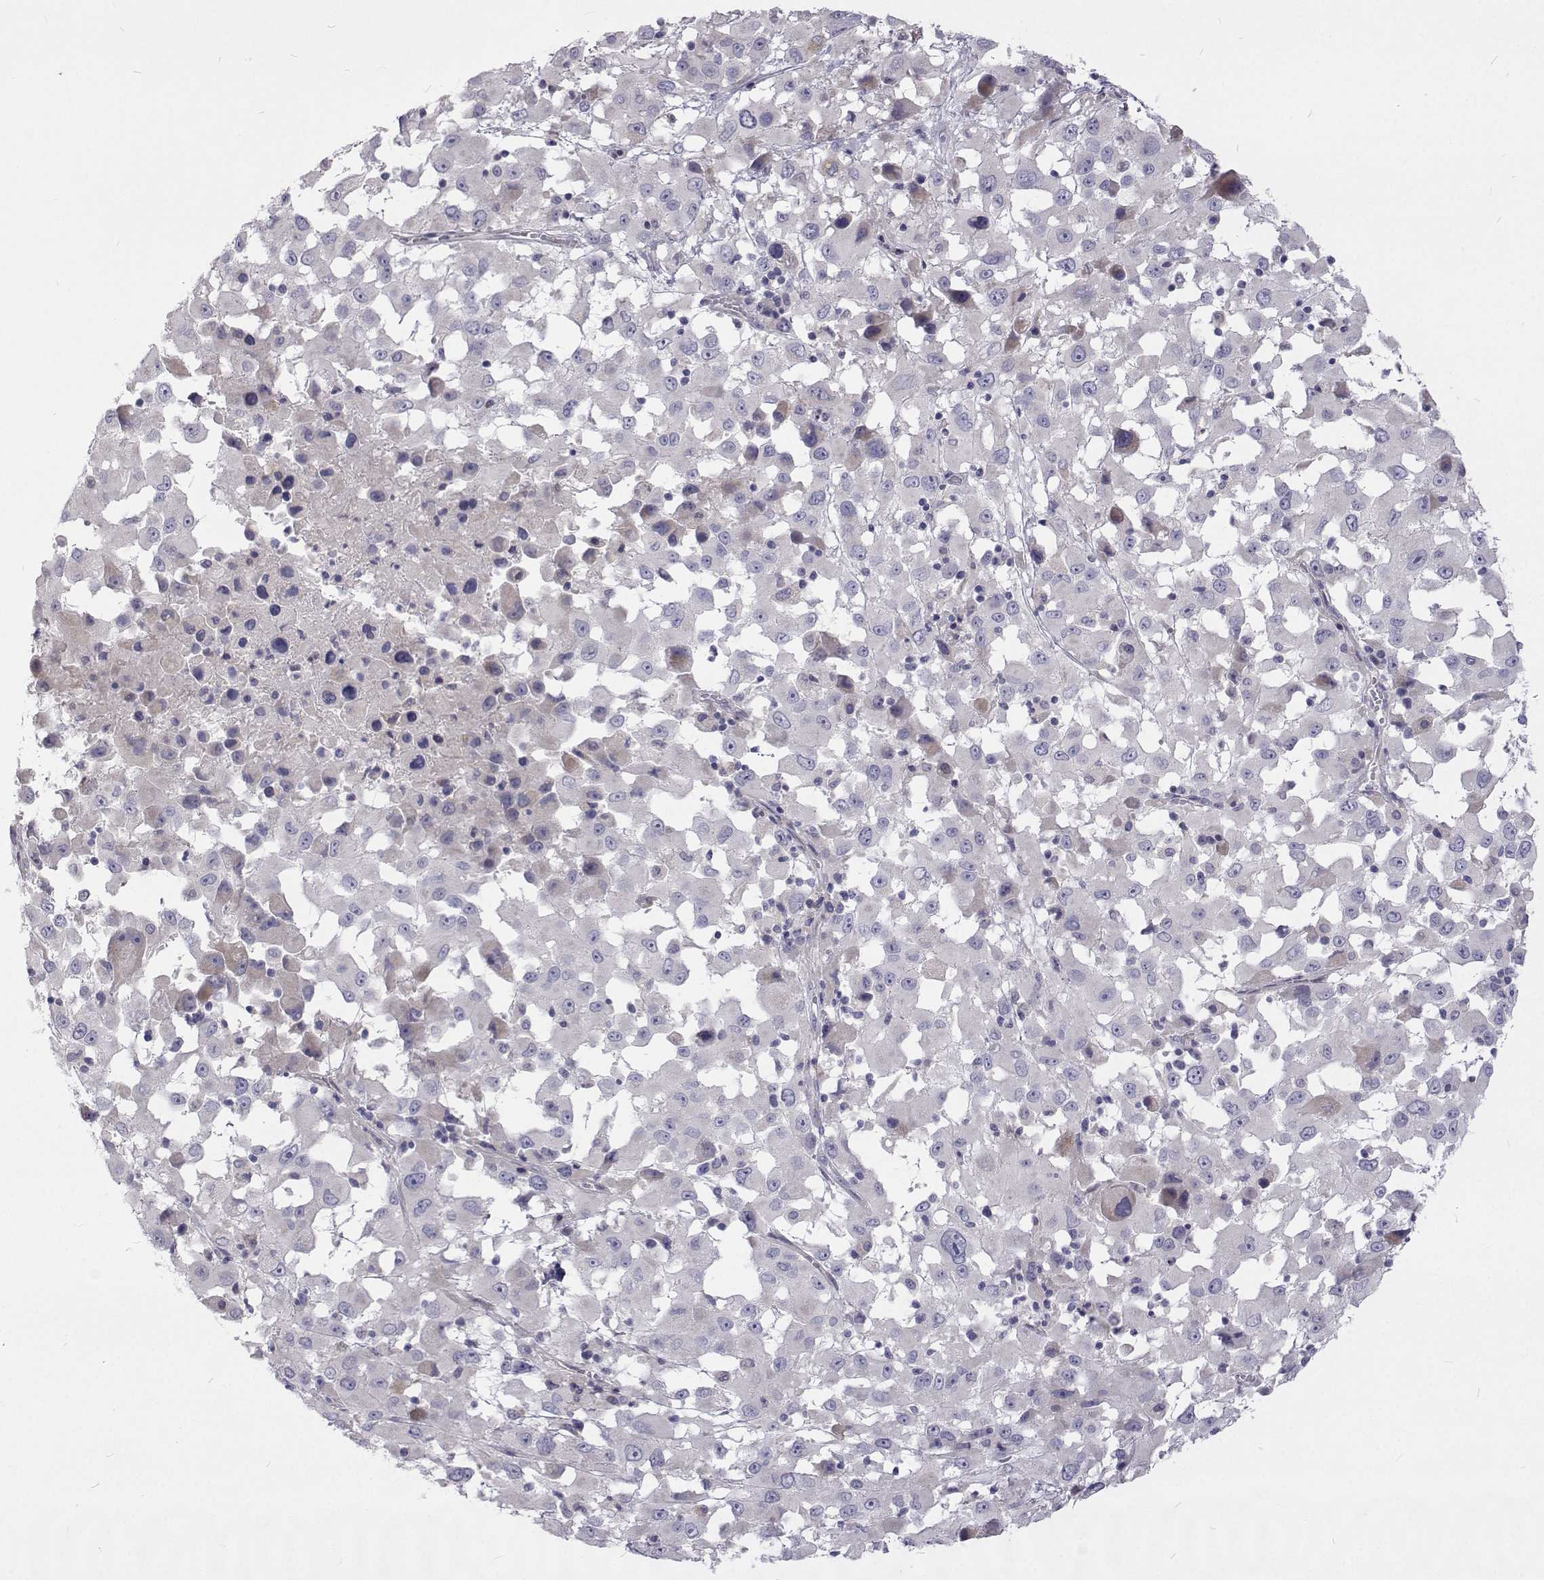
{"staining": {"intensity": "negative", "quantity": "none", "location": "none"}, "tissue": "melanoma", "cell_type": "Tumor cells", "image_type": "cancer", "snomed": [{"axis": "morphology", "description": "Malignant melanoma, Metastatic site"}, {"axis": "topography", "description": "Soft tissue"}], "caption": "Immunohistochemistry histopathology image of neoplastic tissue: melanoma stained with DAB (3,3'-diaminobenzidine) demonstrates no significant protein staining in tumor cells. Brightfield microscopy of immunohistochemistry stained with DAB (3,3'-diaminobenzidine) (brown) and hematoxylin (blue), captured at high magnification.", "gene": "NPR3", "patient": {"sex": "male", "age": 50}}